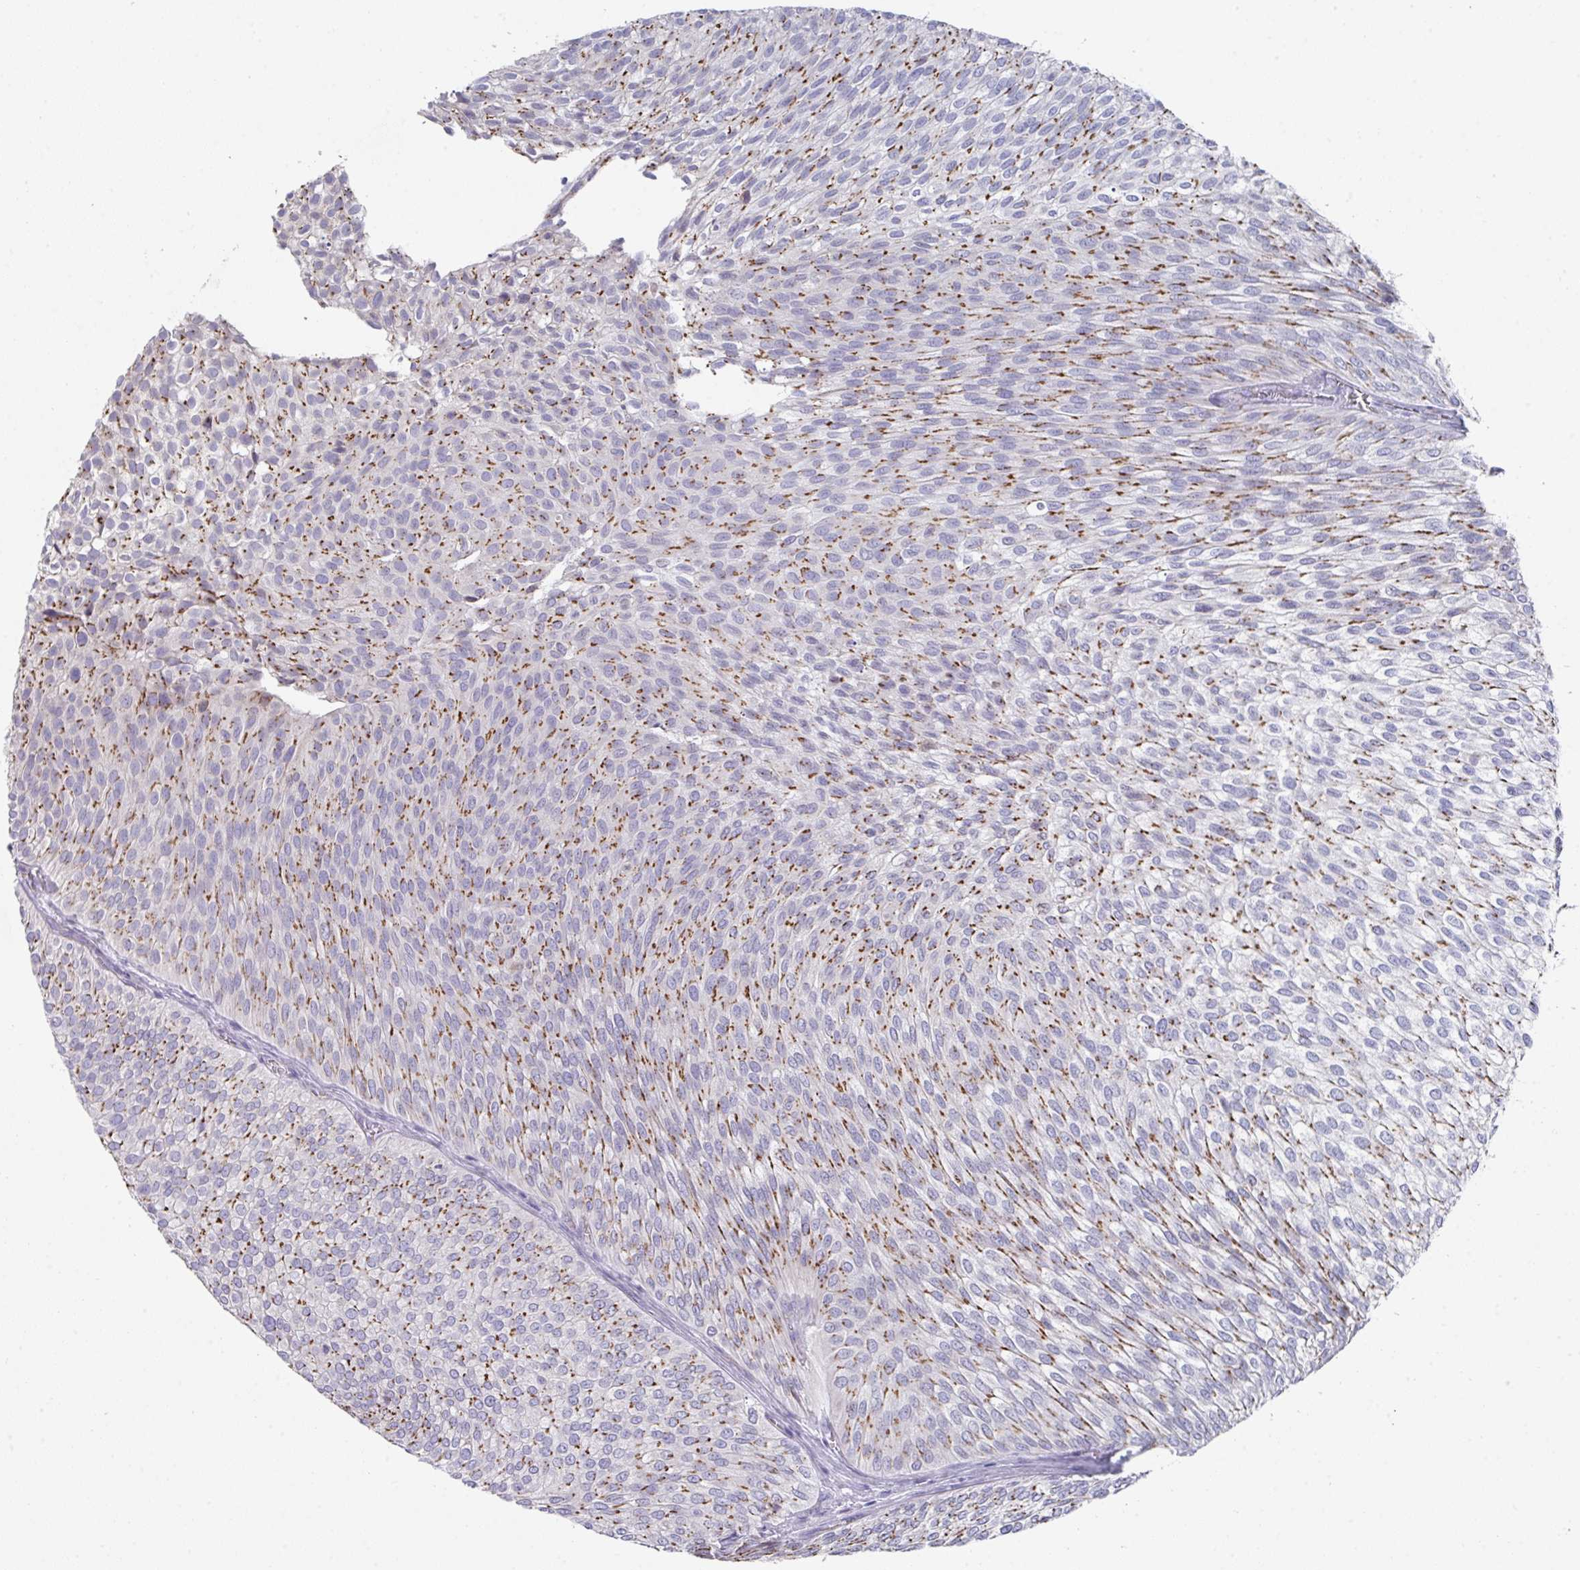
{"staining": {"intensity": "moderate", "quantity": "25%-75%", "location": "cytoplasmic/membranous"}, "tissue": "urothelial cancer", "cell_type": "Tumor cells", "image_type": "cancer", "snomed": [{"axis": "morphology", "description": "Urothelial carcinoma, Low grade"}, {"axis": "topography", "description": "Urinary bladder"}], "caption": "This is a micrograph of IHC staining of urothelial carcinoma (low-grade), which shows moderate staining in the cytoplasmic/membranous of tumor cells.", "gene": "VKORC1L1", "patient": {"sex": "male", "age": 91}}